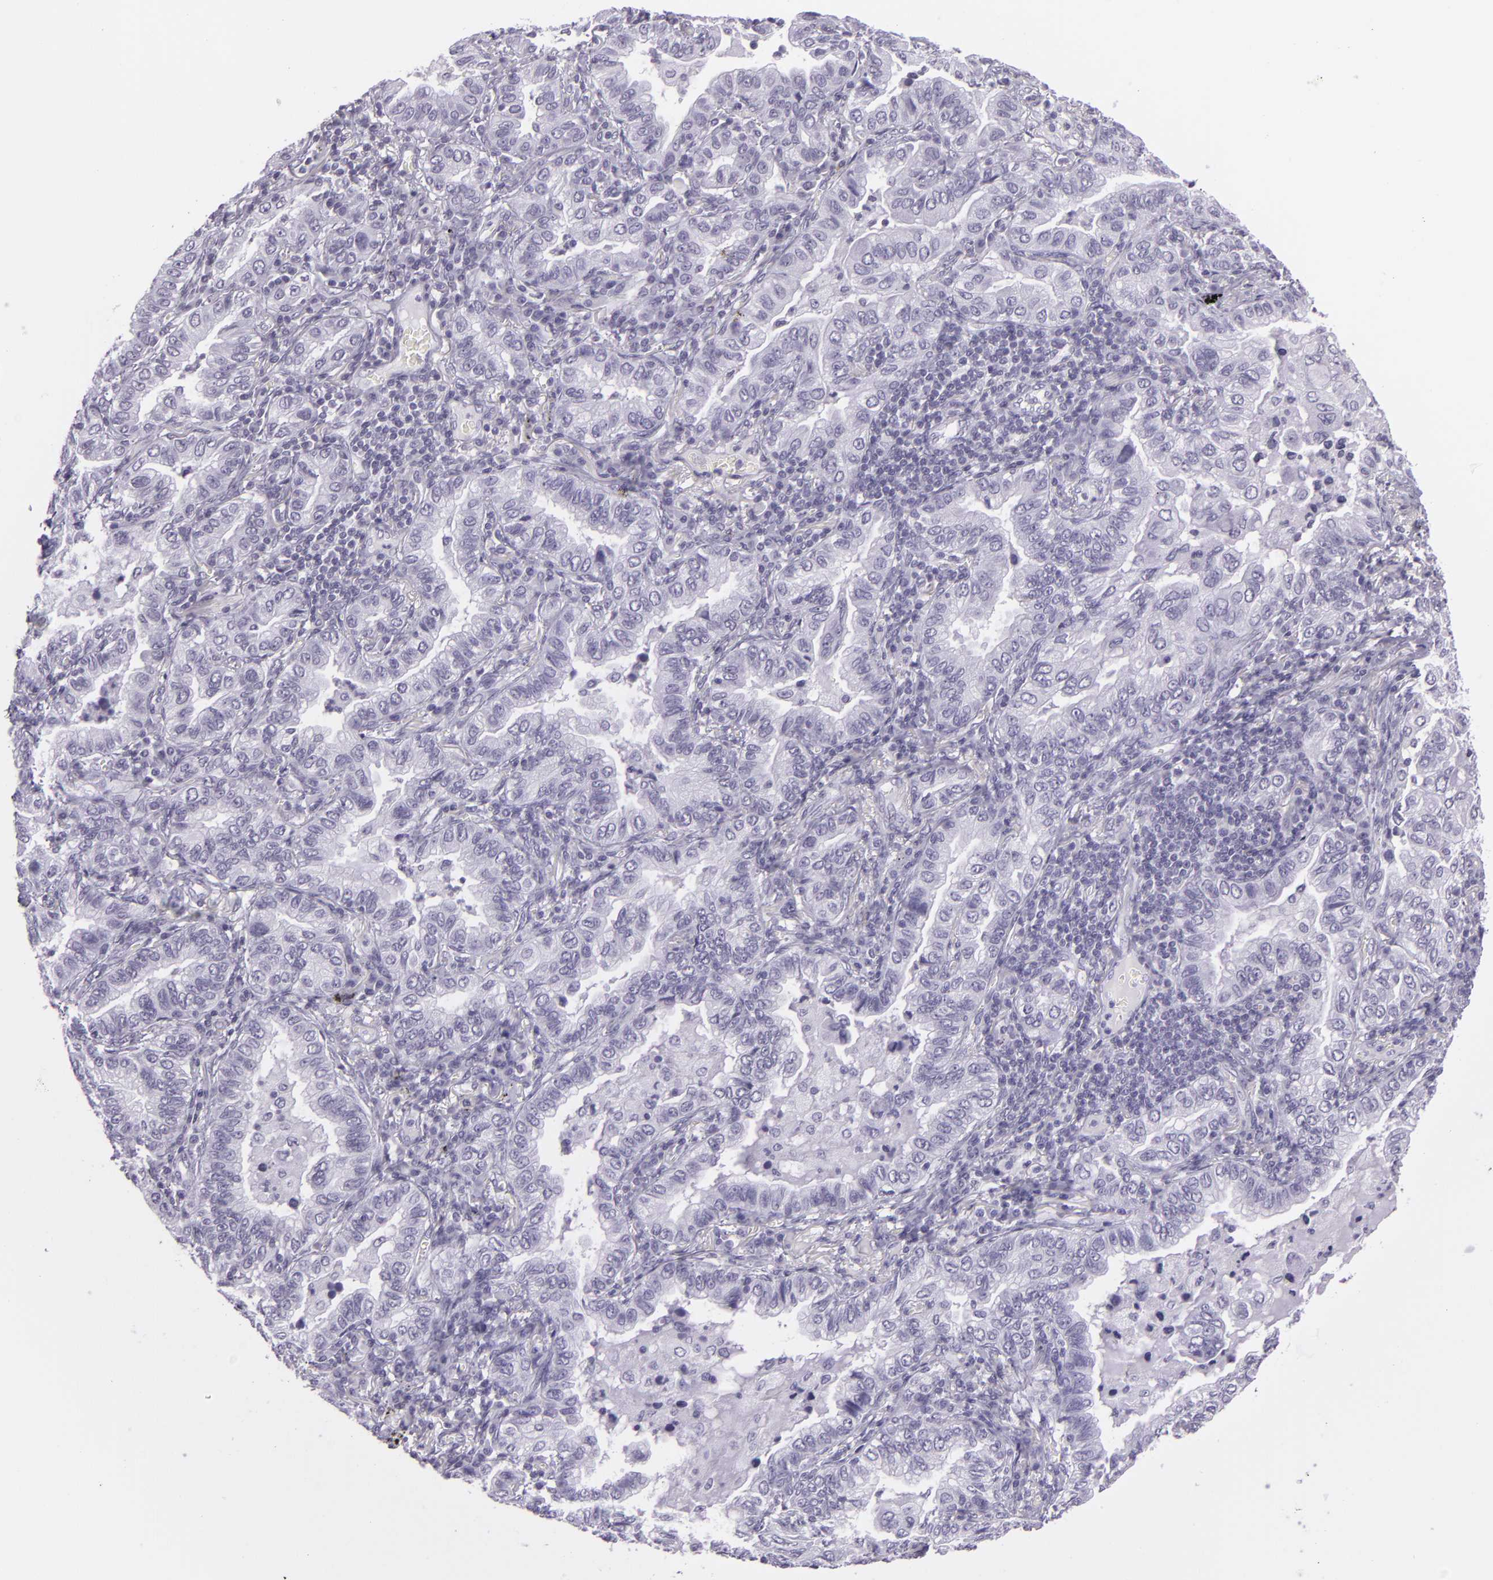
{"staining": {"intensity": "negative", "quantity": "none", "location": "none"}, "tissue": "lung cancer", "cell_type": "Tumor cells", "image_type": "cancer", "snomed": [{"axis": "morphology", "description": "Adenocarcinoma, NOS"}, {"axis": "topography", "description": "Lung"}], "caption": "Immunohistochemical staining of human lung adenocarcinoma reveals no significant positivity in tumor cells.", "gene": "MUC6", "patient": {"sex": "female", "age": 50}}